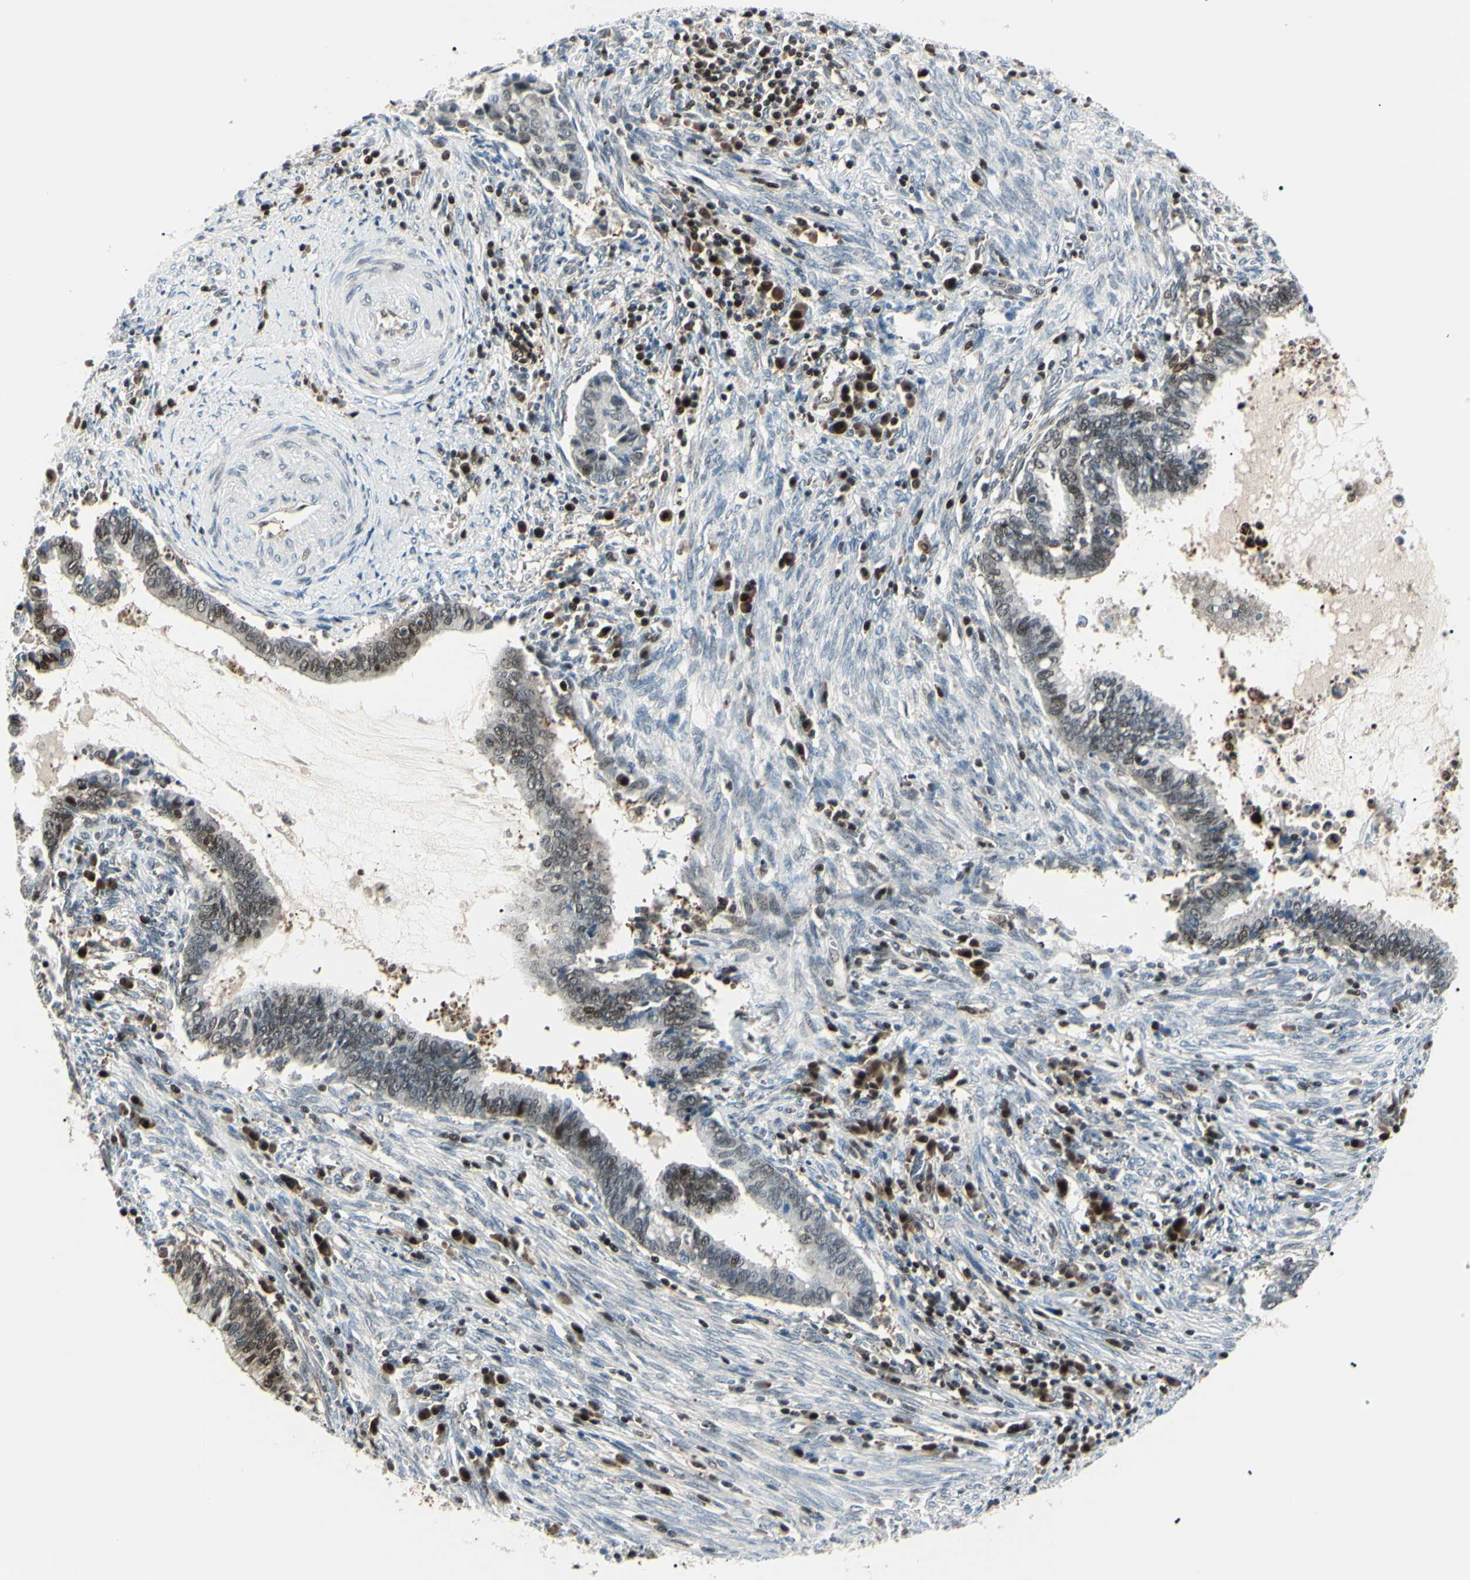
{"staining": {"intensity": "moderate", "quantity": "<25%", "location": "nuclear"}, "tissue": "cervical cancer", "cell_type": "Tumor cells", "image_type": "cancer", "snomed": [{"axis": "morphology", "description": "Adenocarcinoma, NOS"}, {"axis": "topography", "description": "Cervix"}], "caption": "A micrograph of cervical cancer (adenocarcinoma) stained for a protein demonstrates moderate nuclear brown staining in tumor cells.", "gene": "PGK1", "patient": {"sex": "female", "age": 44}}